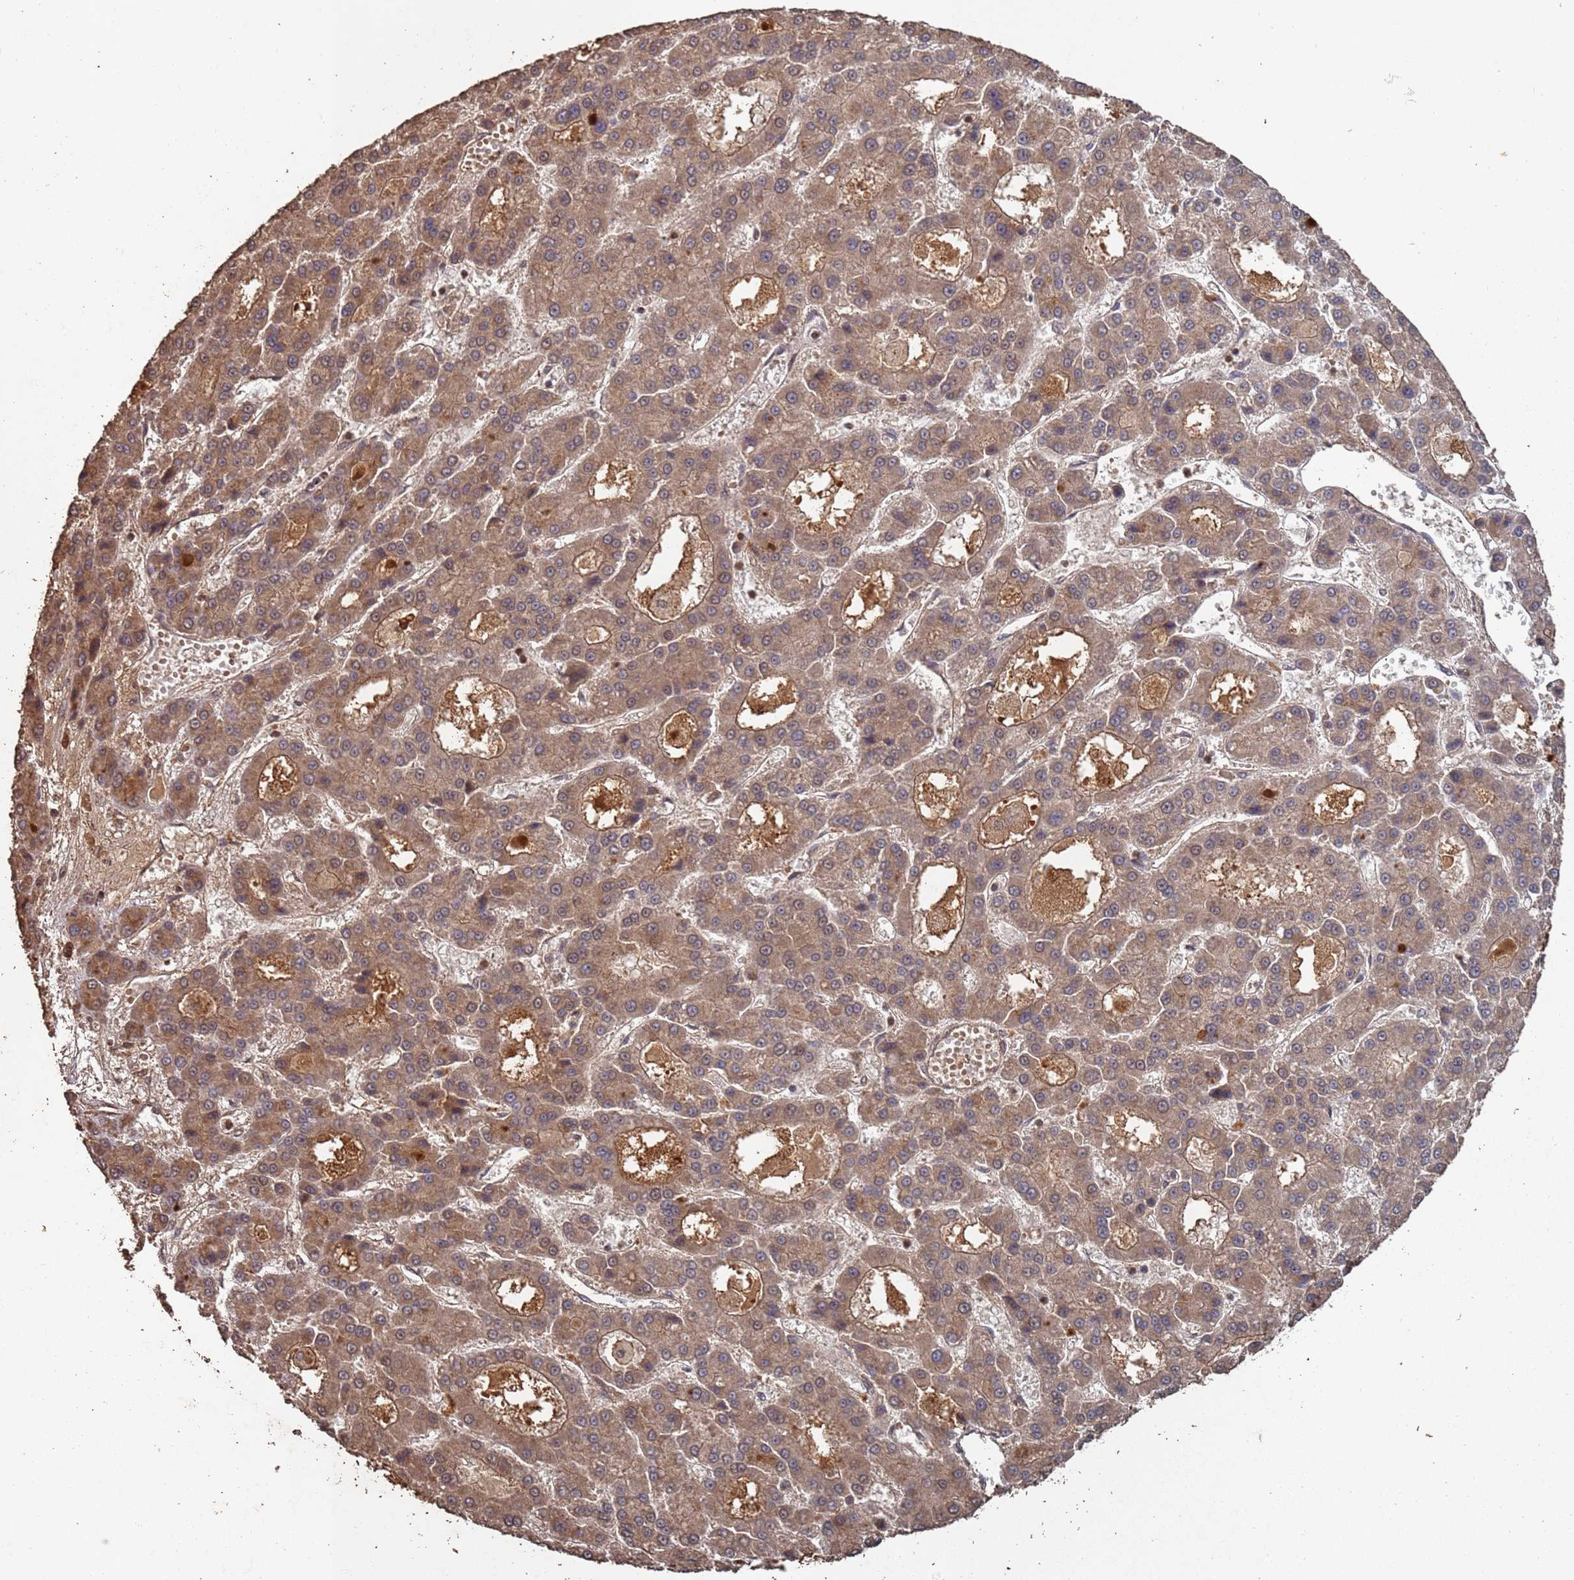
{"staining": {"intensity": "moderate", "quantity": ">75%", "location": "cytoplasmic/membranous"}, "tissue": "liver cancer", "cell_type": "Tumor cells", "image_type": "cancer", "snomed": [{"axis": "morphology", "description": "Carcinoma, Hepatocellular, NOS"}, {"axis": "topography", "description": "Liver"}], "caption": "Hepatocellular carcinoma (liver) stained with a protein marker displays moderate staining in tumor cells.", "gene": "FRAT1", "patient": {"sex": "male", "age": 70}}